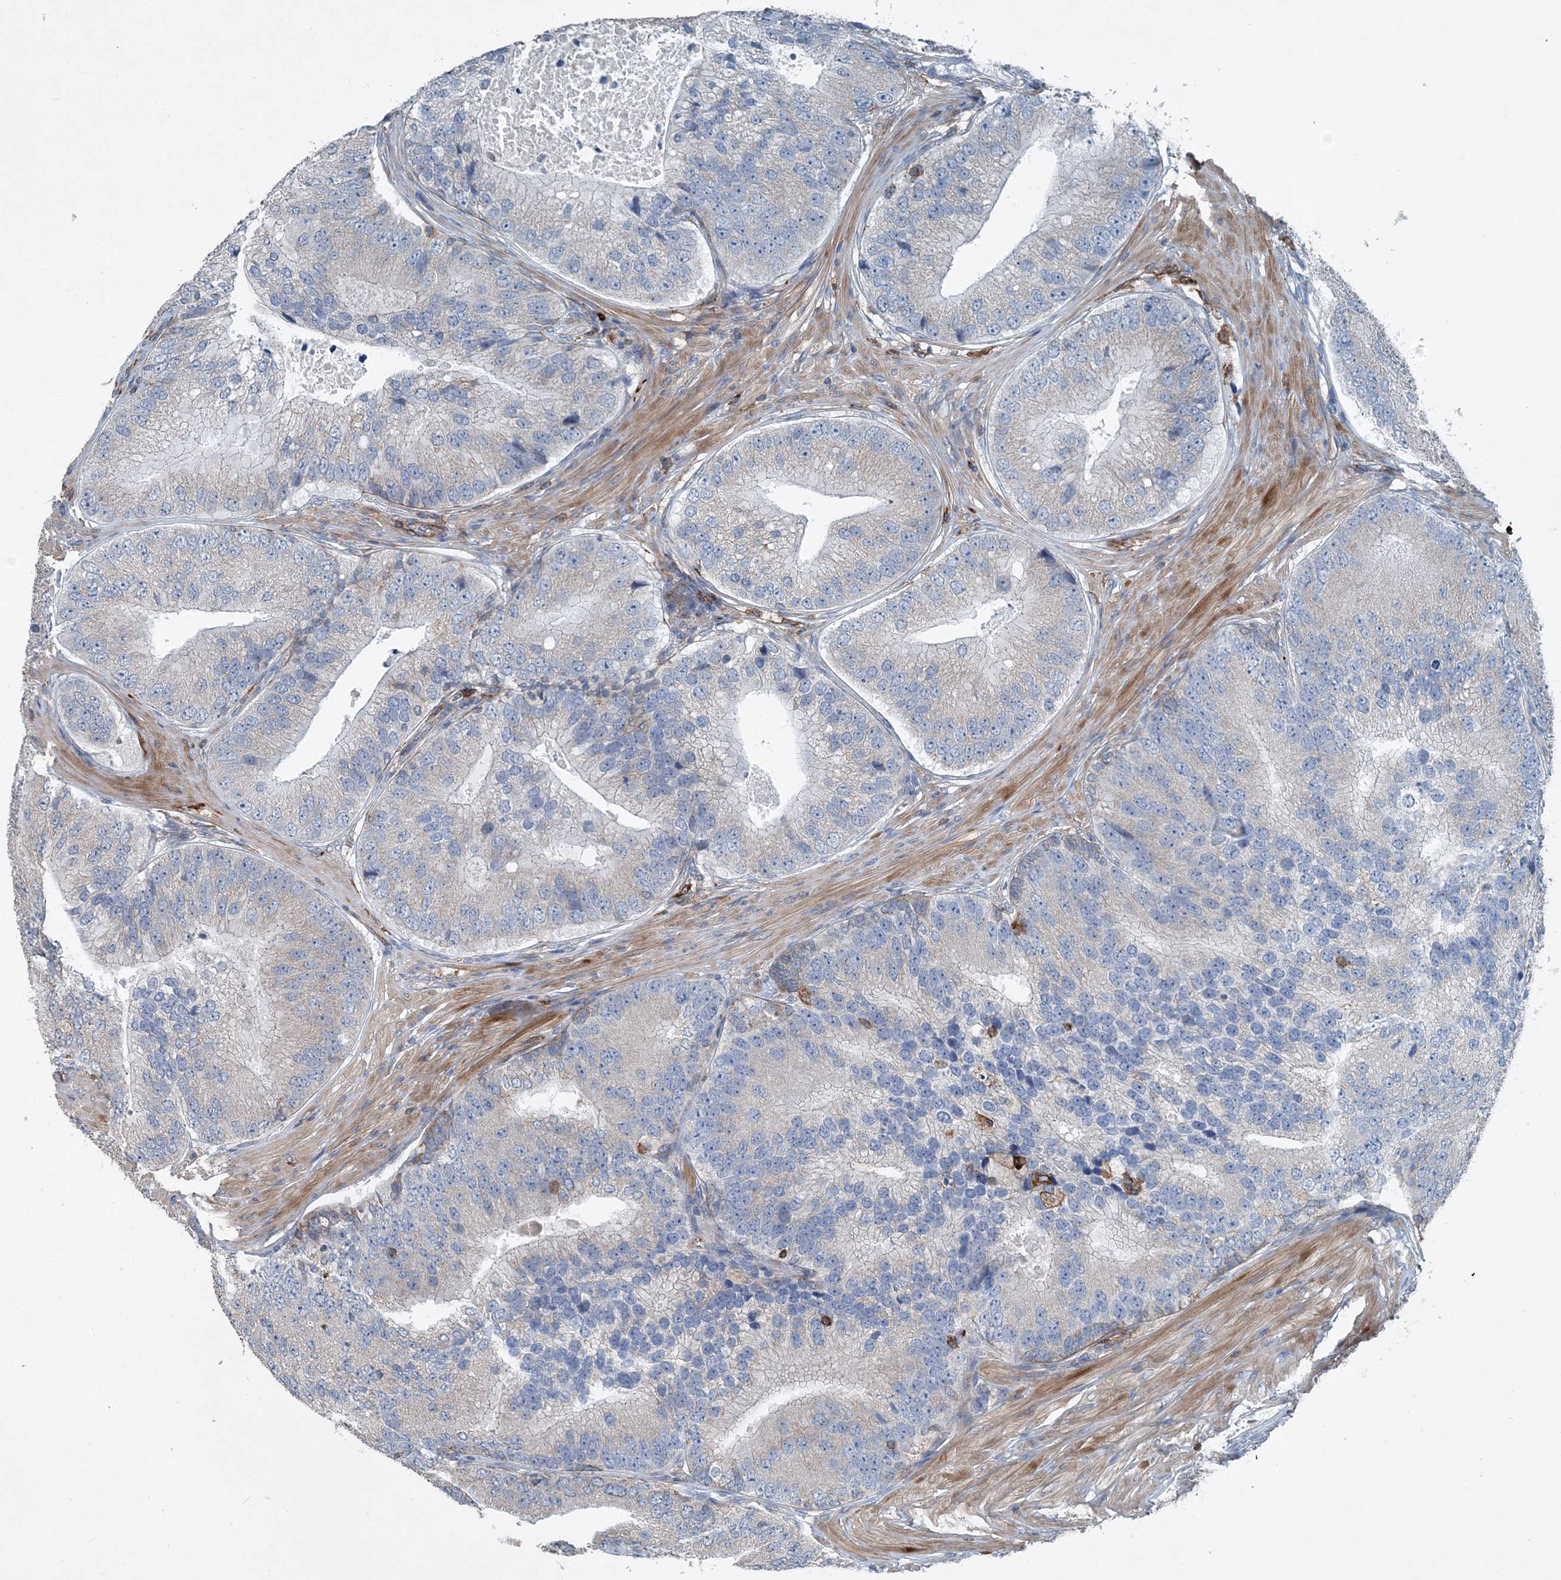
{"staining": {"intensity": "negative", "quantity": "none", "location": "none"}, "tissue": "prostate cancer", "cell_type": "Tumor cells", "image_type": "cancer", "snomed": [{"axis": "morphology", "description": "Adenocarcinoma, High grade"}, {"axis": "topography", "description": "Prostate"}], "caption": "Tumor cells show no significant positivity in prostate cancer (high-grade adenocarcinoma).", "gene": "DGUOK", "patient": {"sex": "male", "age": 70}}